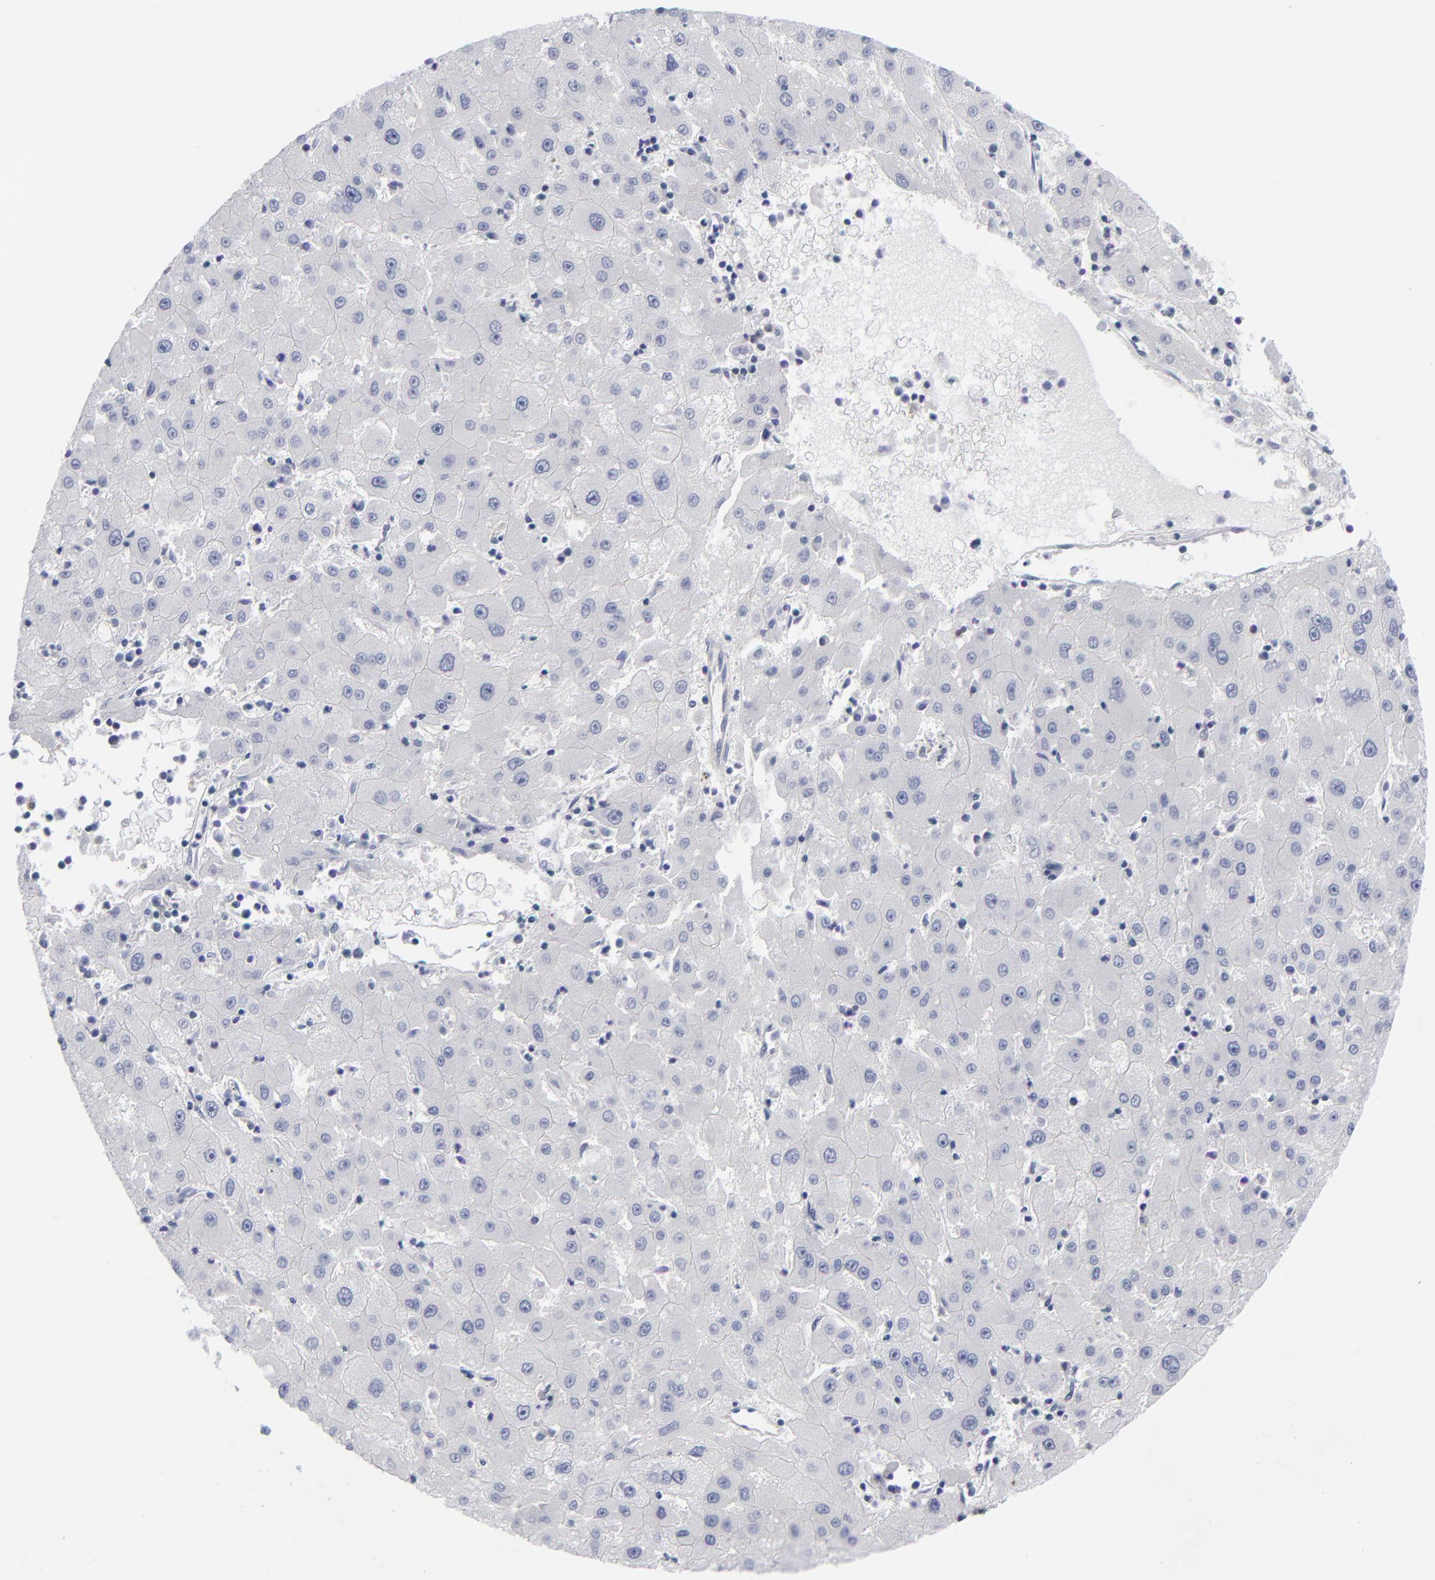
{"staining": {"intensity": "negative", "quantity": "none", "location": "none"}, "tissue": "liver cancer", "cell_type": "Tumor cells", "image_type": "cancer", "snomed": [{"axis": "morphology", "description": "Carcinoma, Hepatocellular, NOS"}, {"axis": "topography", "description": "Liver"}], "caption": "Protein analysis of liver hepatocellular carcinoma reveals no significant staining in tumor cells.", "gene": "NFKBIA", "patient": {"sex": "male", "age": 72}}